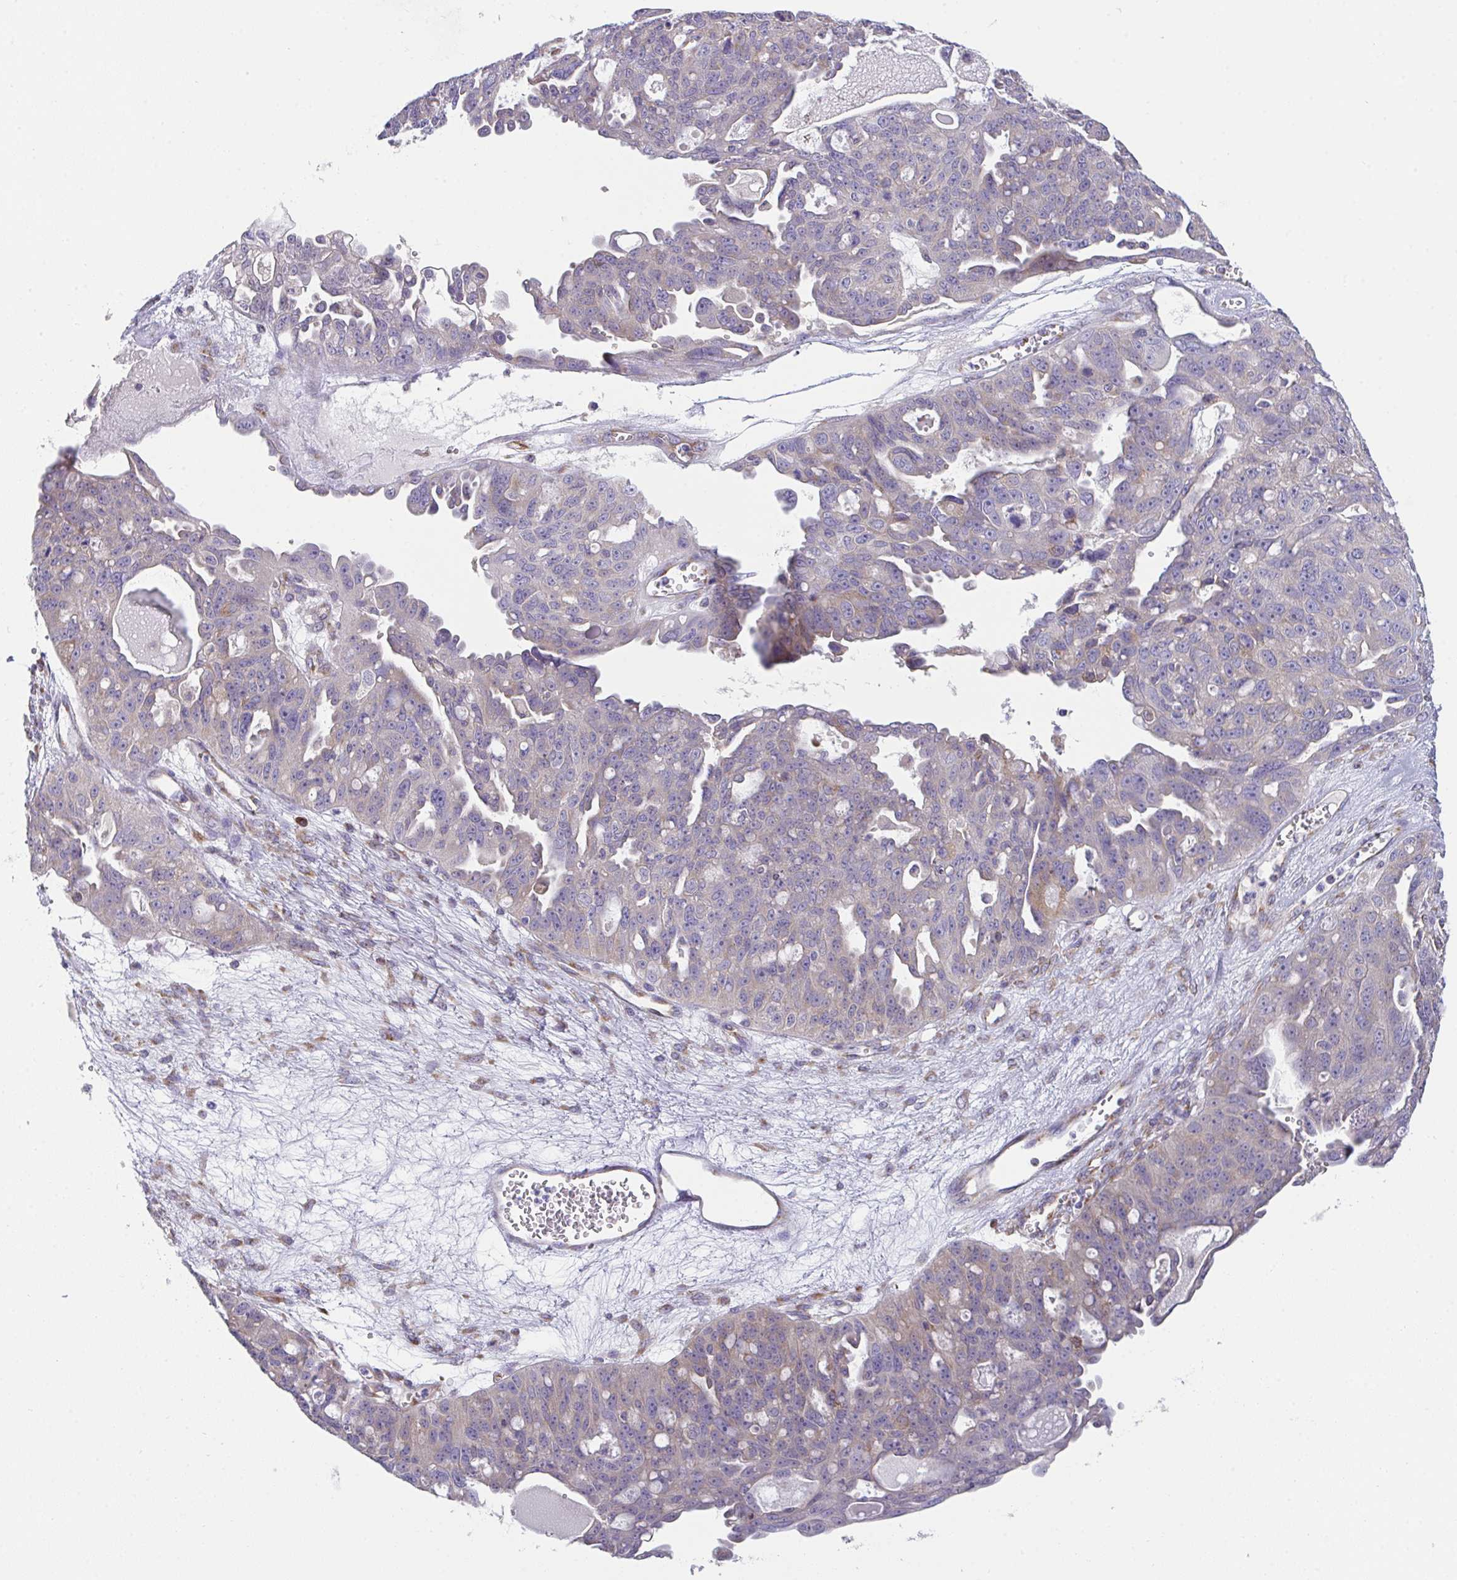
{"staining": {"intensity": "weak", "quantity": "<25%", "location": "cytoplasmic/membranous"}, "tissue": "ovarian cancer", "cell_type": "Tumor cells", "image_type": "cancer", "snomed": [{"axis": "morphology", "description": "Carcinoma, endometroid"}, {"axis": "topography", "description": "Ovary"}], "caption": "The immunohistochemistry histopathology image has no significant staining in tumor cells of ovarian cancer tissue.", "gene": "MIA3", "patient": {"sex": "female", "age": 70}}